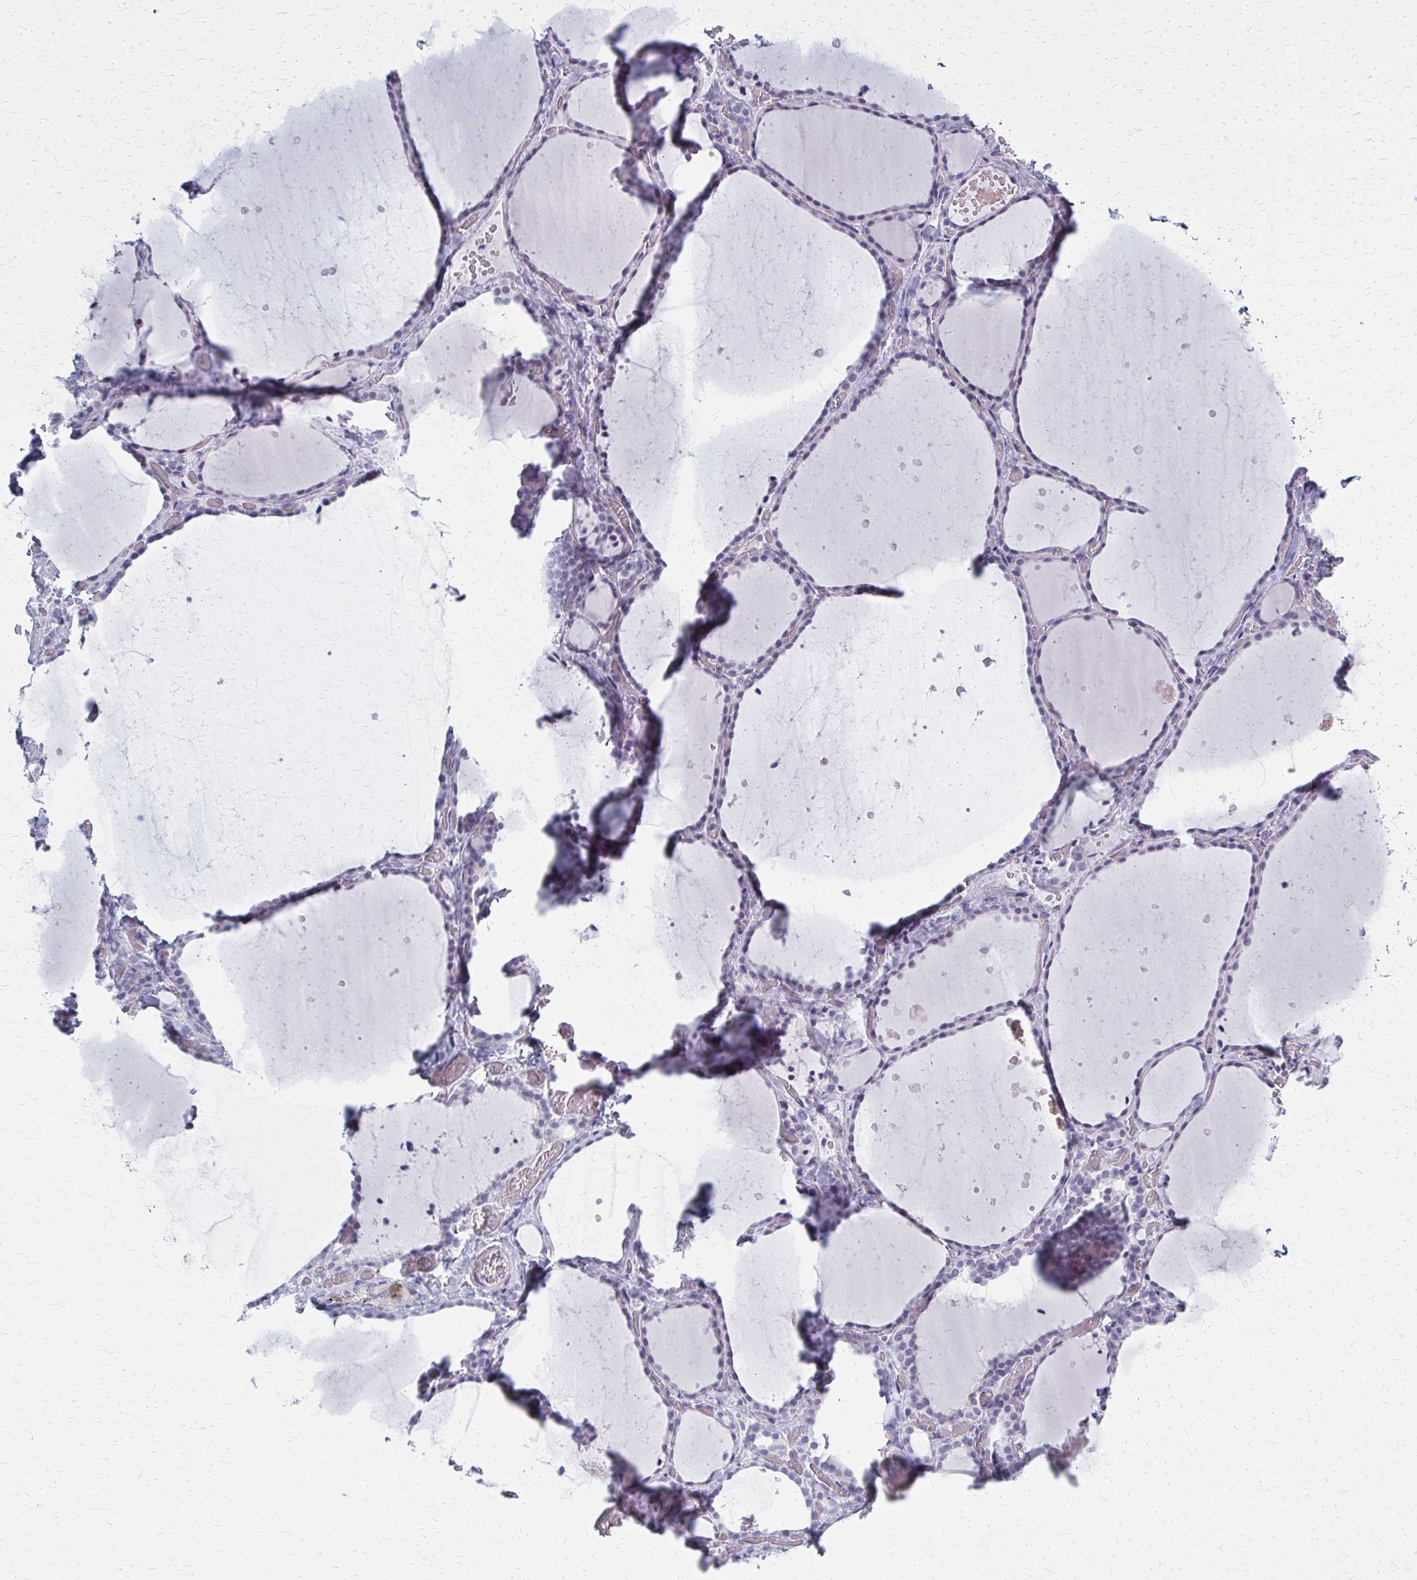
{"staining": {"intensity": "negative", "quantity": "none", "location": "none"}, "tissue": "thyroid gland", "cell_type": "Glandular cells", "image_type": "normal", "snomed": [{"axis": "morphology", "description": "Normal tissue, NOS"}, {"axis": "topography", "description": "Thyroid gland"}], "caption": "Image shows no significant protein positivity in glandular cells of benign thyroid gland. (Brightfield microscopy of DAB IHC at high magnification).", "gene": "CASQ2", "patient": {"sex": "female", "age": 36}}